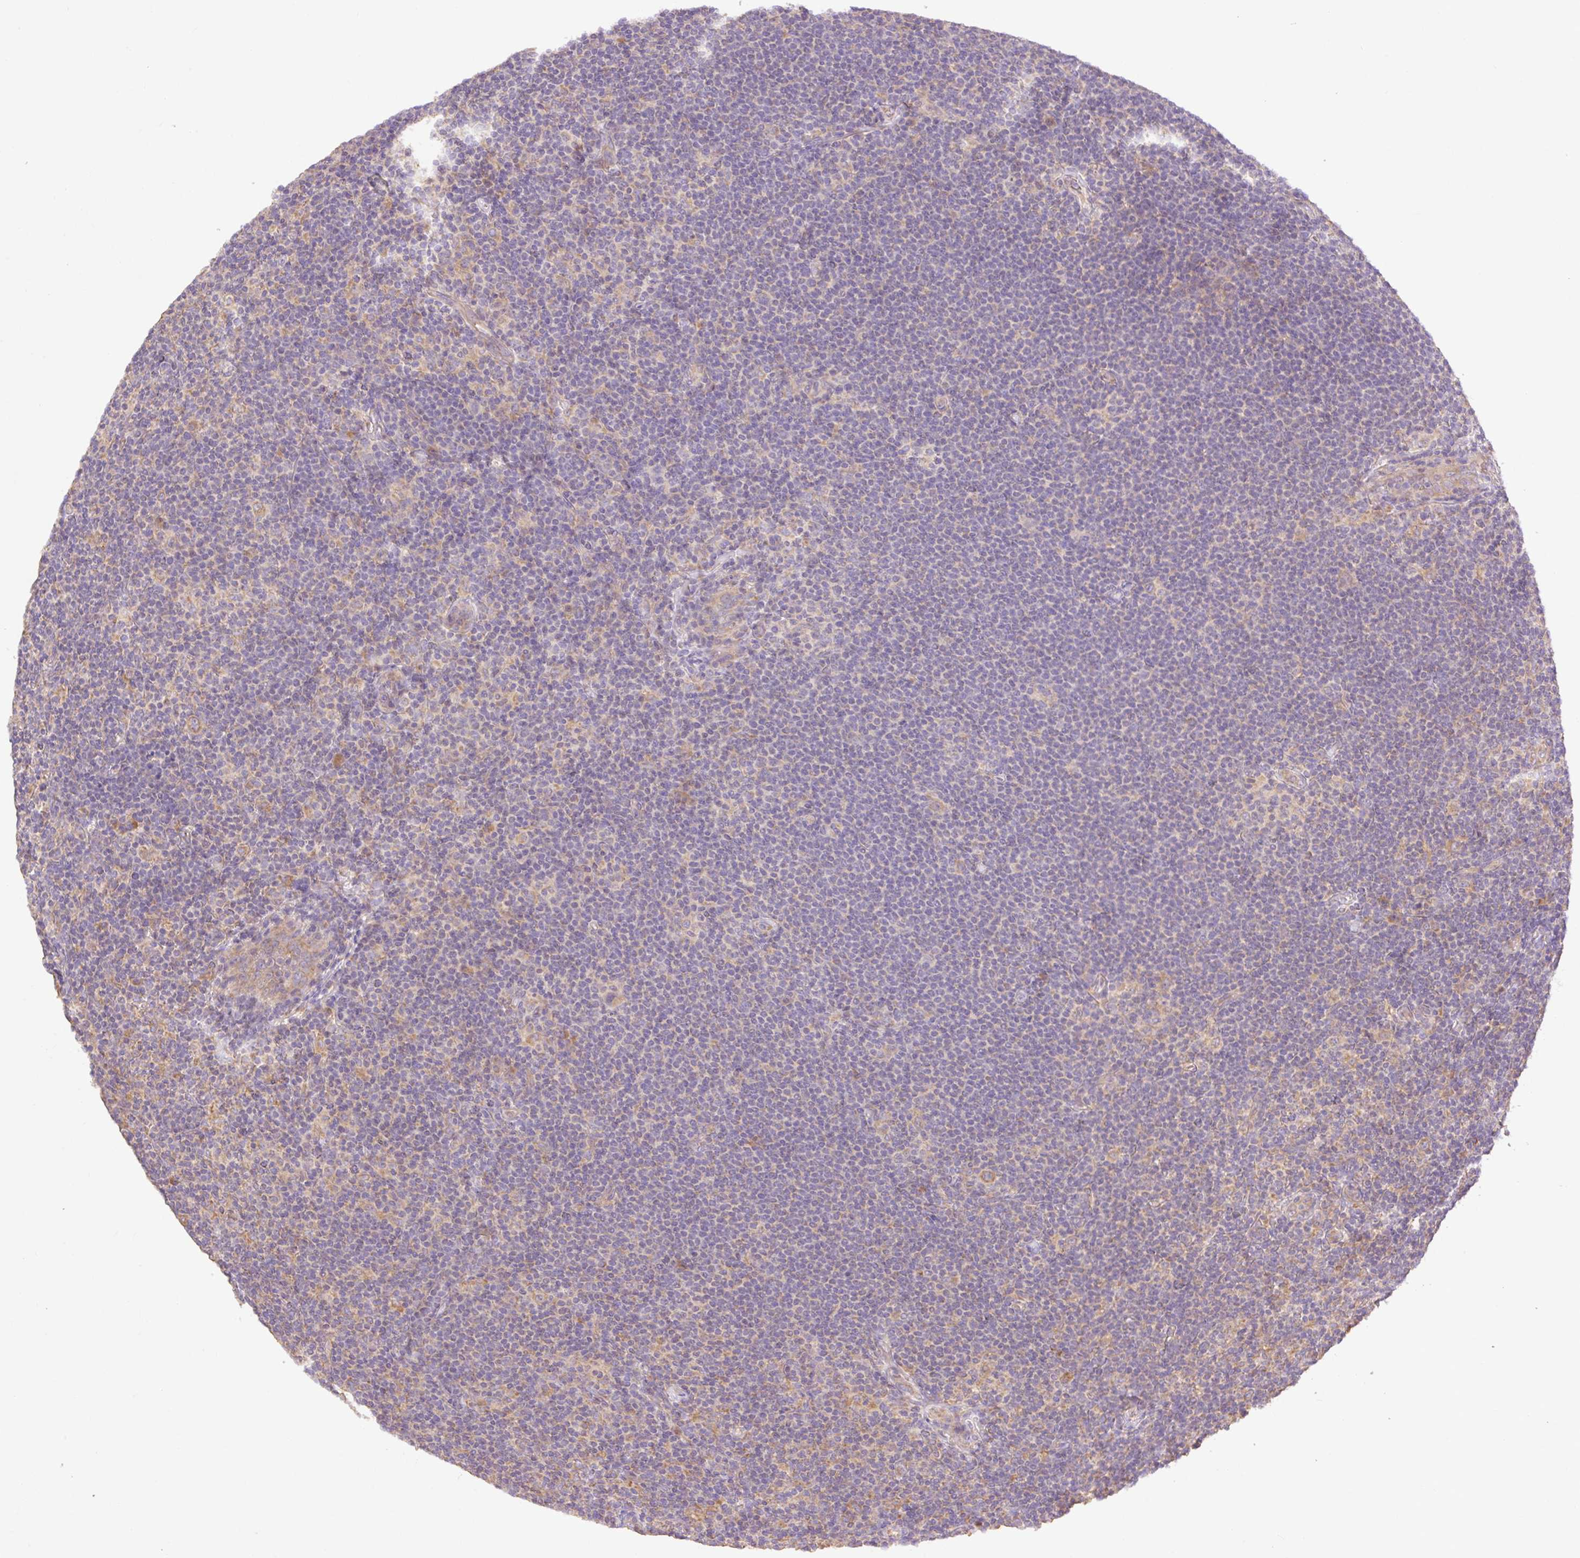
{"staining": {"intensity": "moderate", "quantity": ">75%", "location": "cytoplasmic/membranous"}, "tissue": "lymphoma", "cell_type": "Tumor cells", "image_type": "cancer", "snomed": [{"axis": "morphology", "description": "Hodgkin's disease, NOS"}, {"axis": "topography", "description": "Lymph node"}], "caption": "A high-resolution photomicrograph shows immunohistochemistry staining of lymphoma, which exhibits moderate cytoplasmic/membranous positivity in approximately >75% of tumor cells.", "gene": "DESI1", "patient": {"sex": "female", "age": 57}}